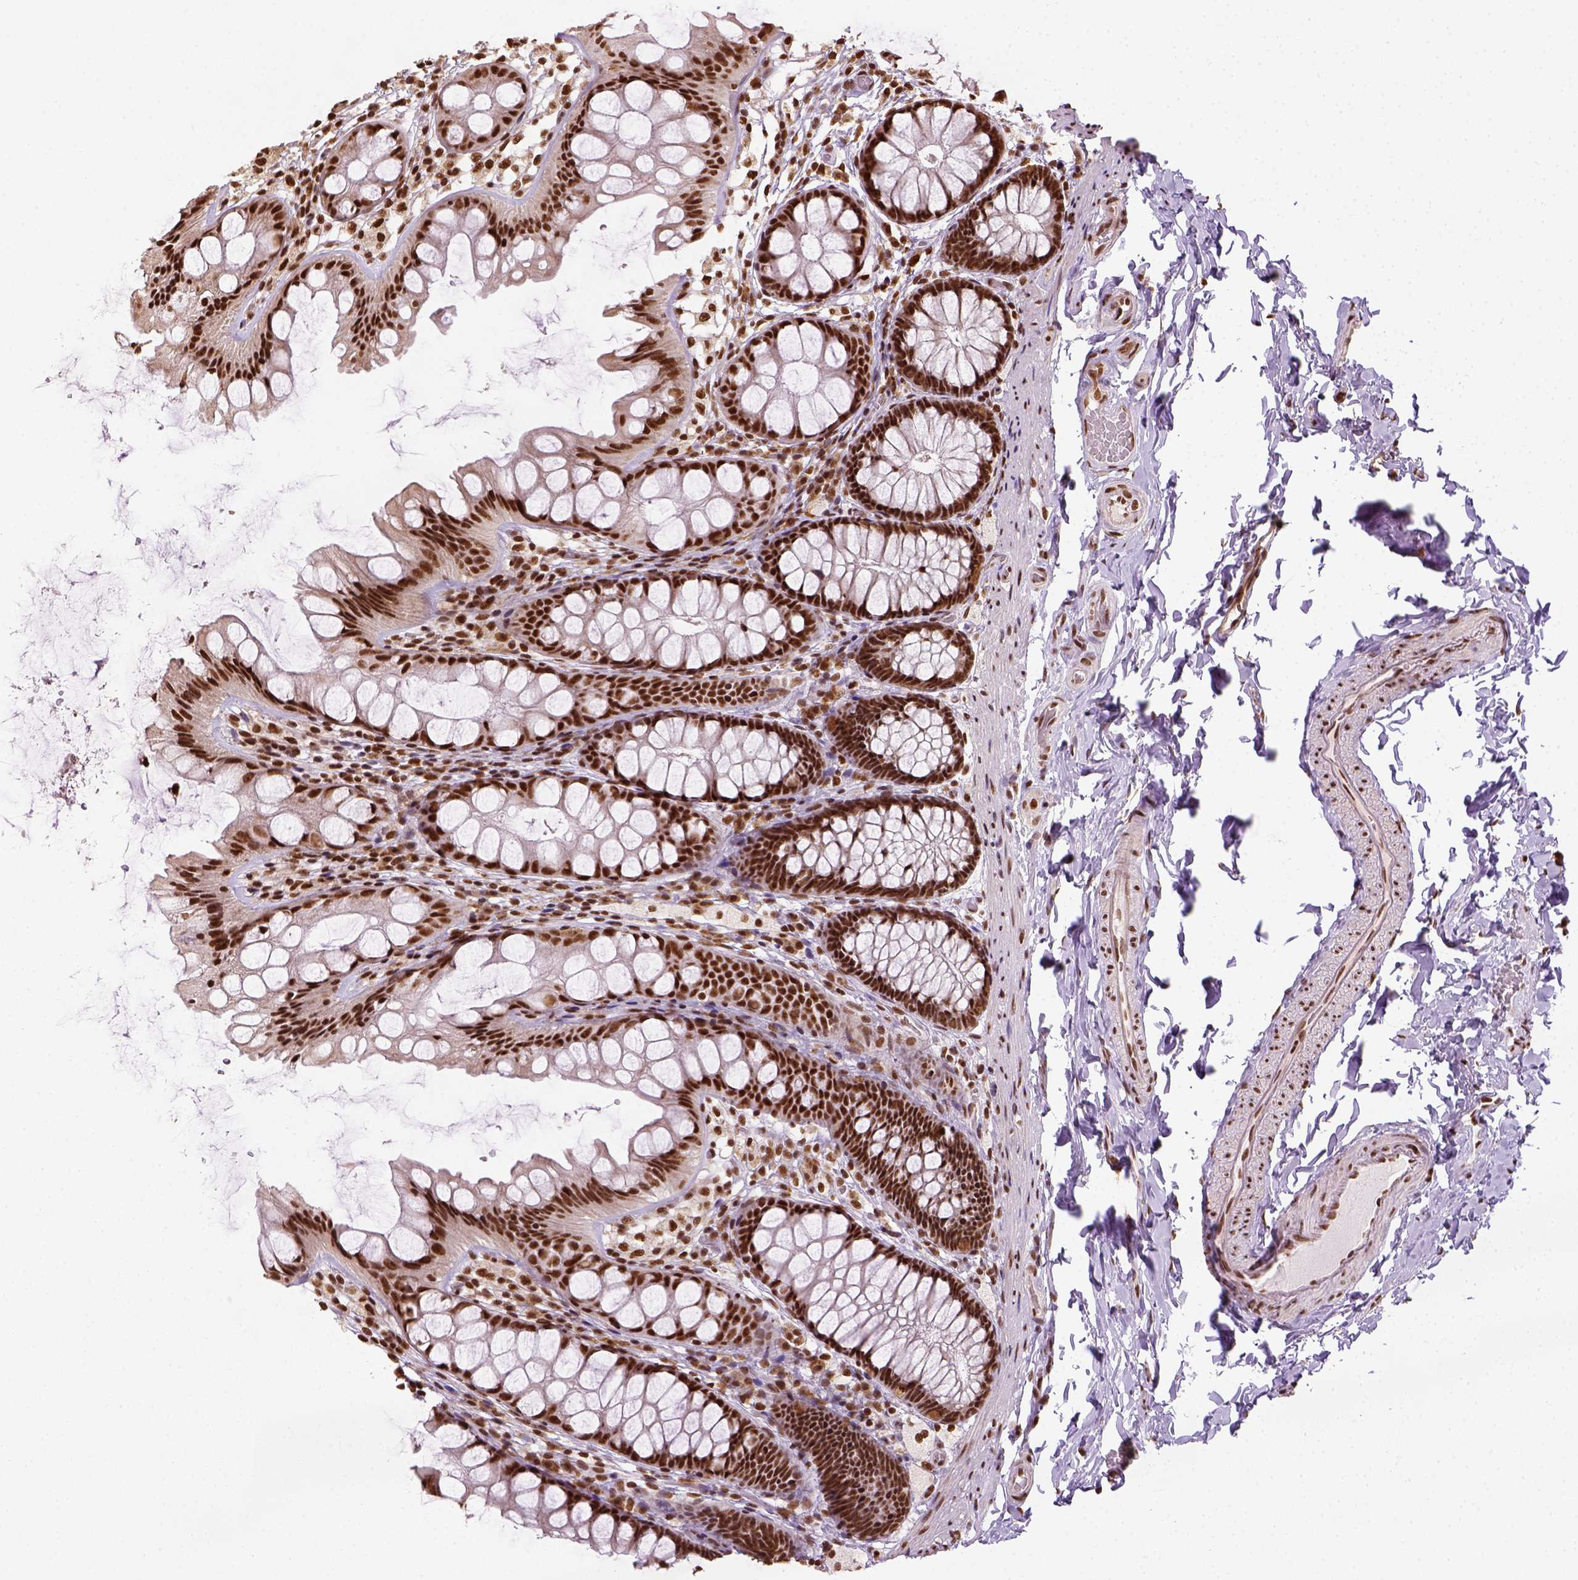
{"staining": {"intensity": "strong", "quantity": ">75%", "location": "nuclear"}, "tissue": "colon", "cell_type": "Endothelial cells", "image_type": "normal", "snomed": [{"axis": "morphology", "description": "Normal tissue, NOS"}, {"axis": "topography", "description": "Colon"}], "caption": "The photomicrograph exhibits immunohistochemical staining of normal colon. There is strong nuclear positivity is present in approximately >75% of endothelial cells.", "gene": "CCAR1", "patient": {"sex": "male", "age": 47}}